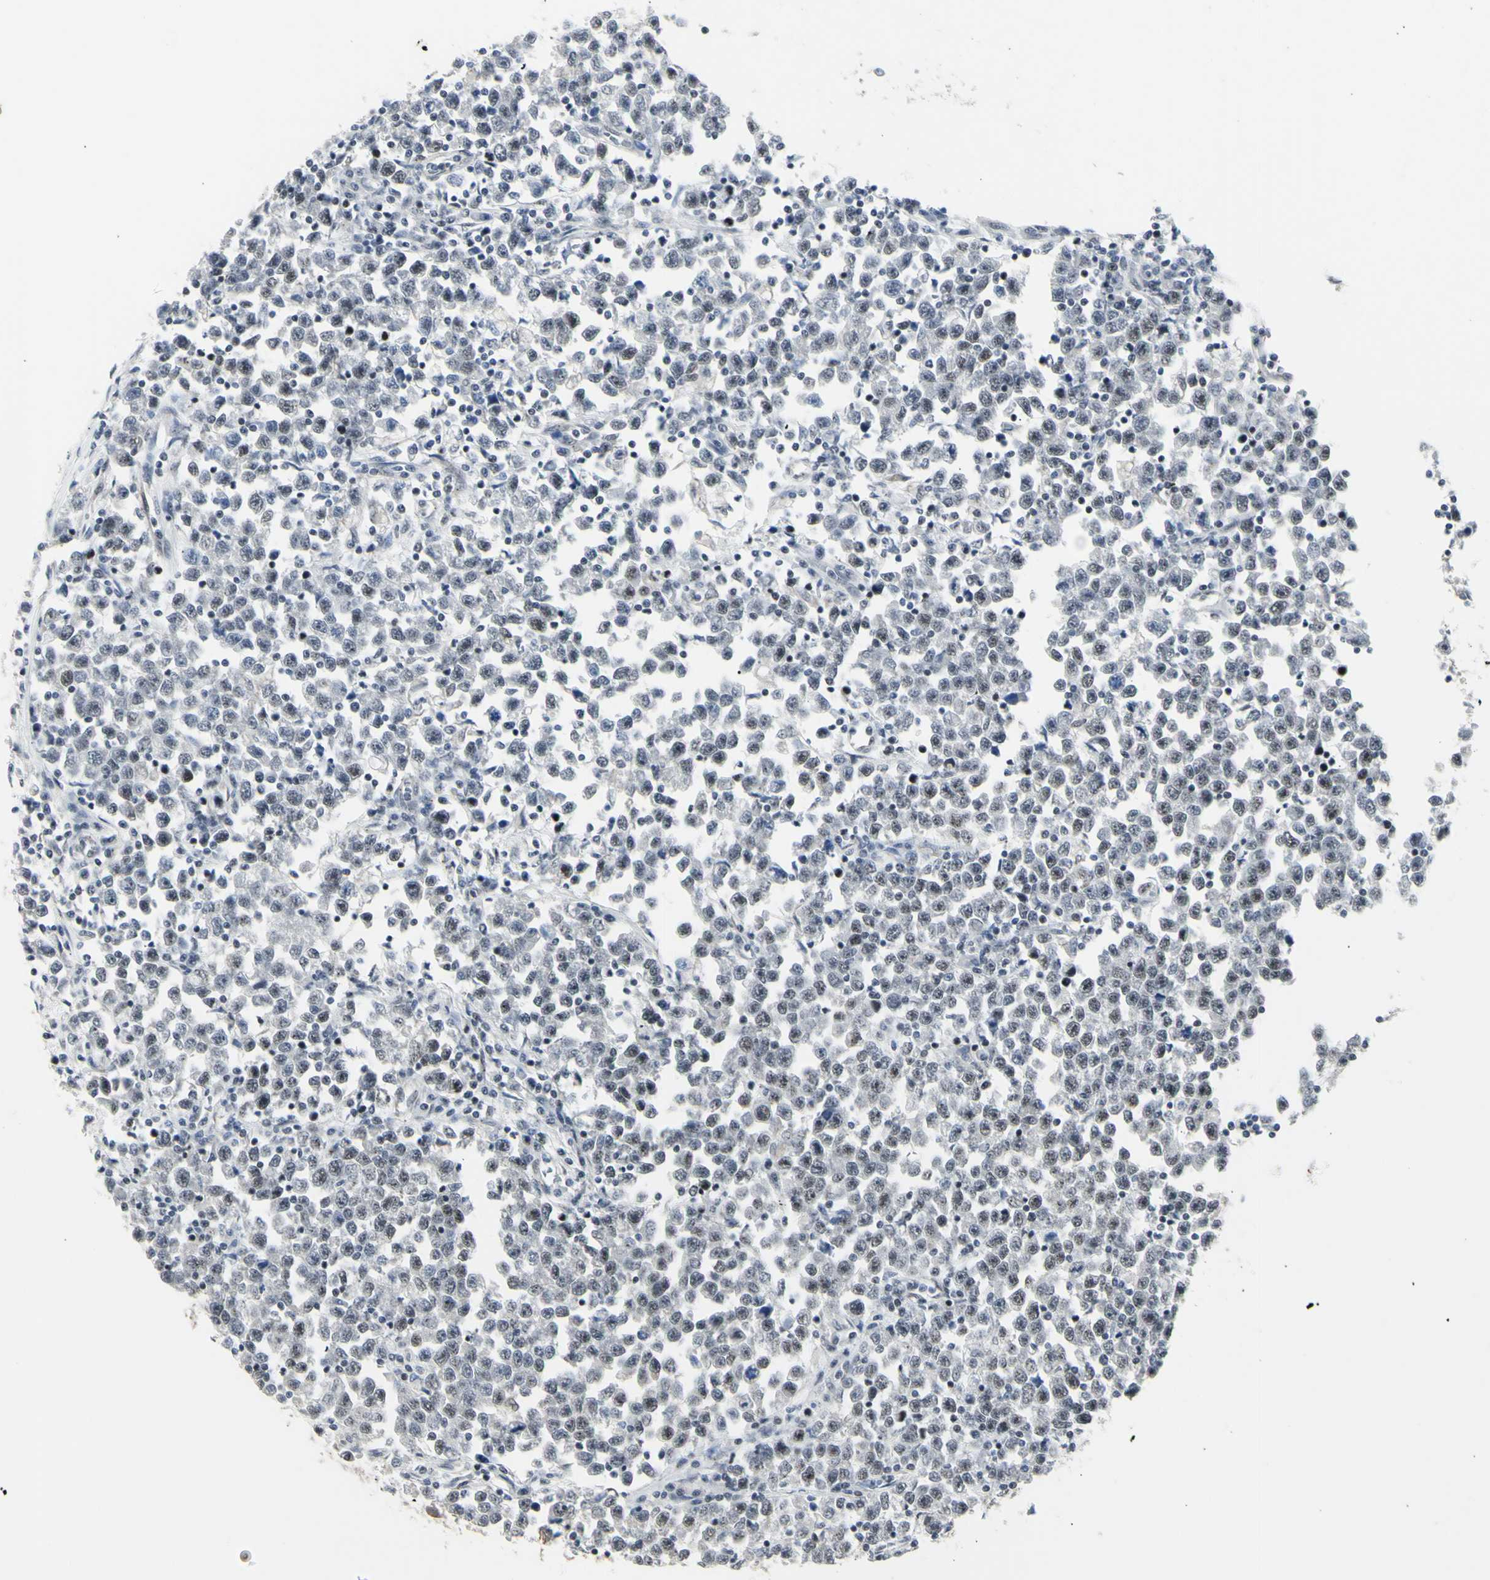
{"staining": {"intensity": "negative", "quantity": "none", "location": "none"}, "tissue": "testis cancer", "cell_type": "Tumor cells", "image_type": "cancer", "snomed": [{"axis": "morphology", "description": "Seminoma, NOS"}, {"axis": "topography", "description": "Testis"}], "caption": "A photomicrograph of seminoma (testis) stained for a protein shows no brown staining in tumor cells.", "gene": "DHRS7B", "patient": {"sex": "male", "age": 43}}